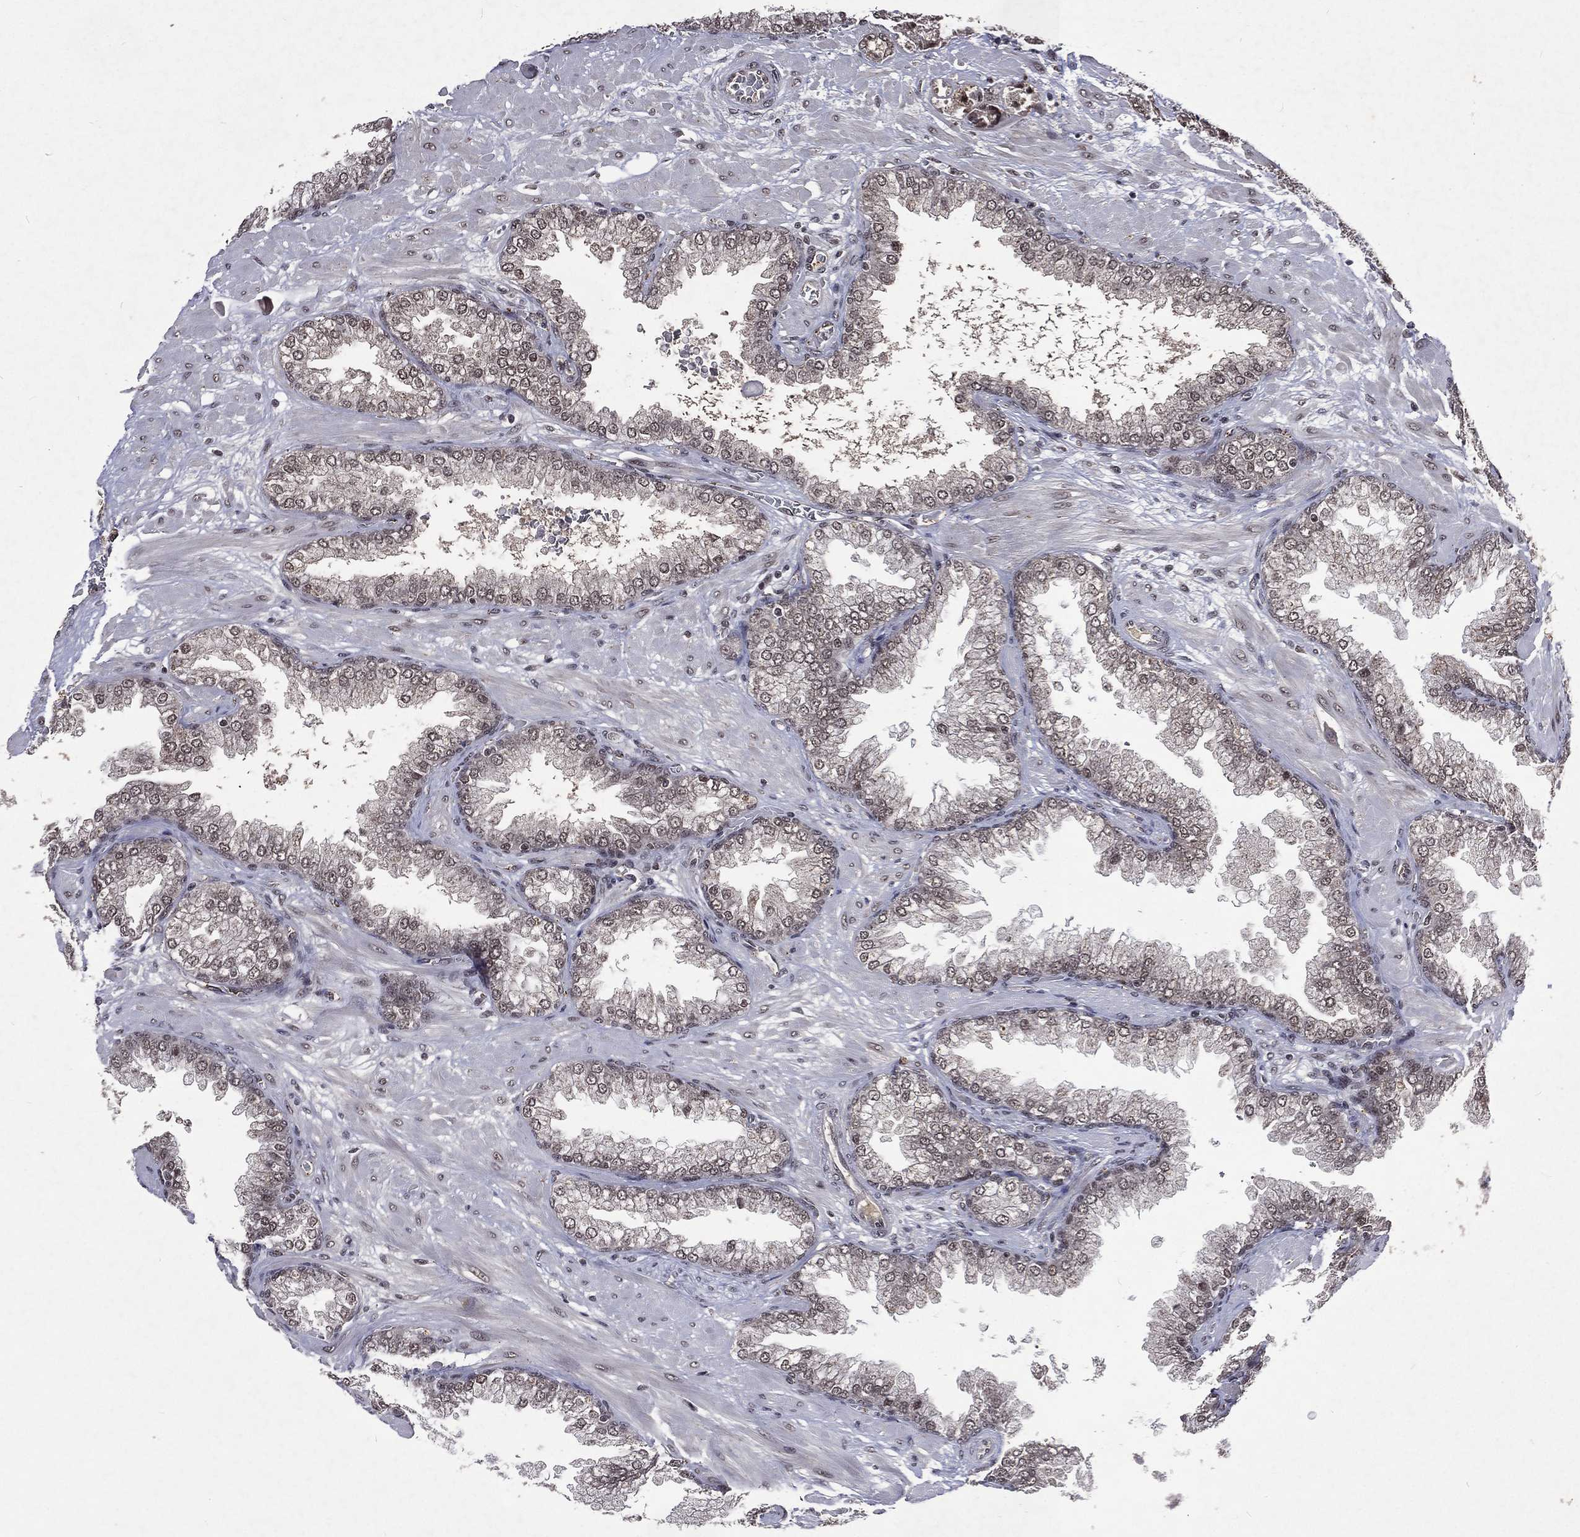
{"staining": {"intensity": "weak", "quantity": "<25%", "location": "nuclear"}, "tissue": "prostate cancer", "cell_type": "Tumor cells", "image_type": "cancer", "snomed": [{"axis": "morphology", "description": "Adenocarcinoma, Low grade"}, {"axis": "topography", "description": "Prostate"}], "caption": "Immunohistochemistry micrograph of human adenocarcinoma (low-grade) (prostate) stained for a protein (brown), which reveals no positivity in tumor cells.", "gene": "DMAP1", "patient": {"sex": "male", "age": 57}}